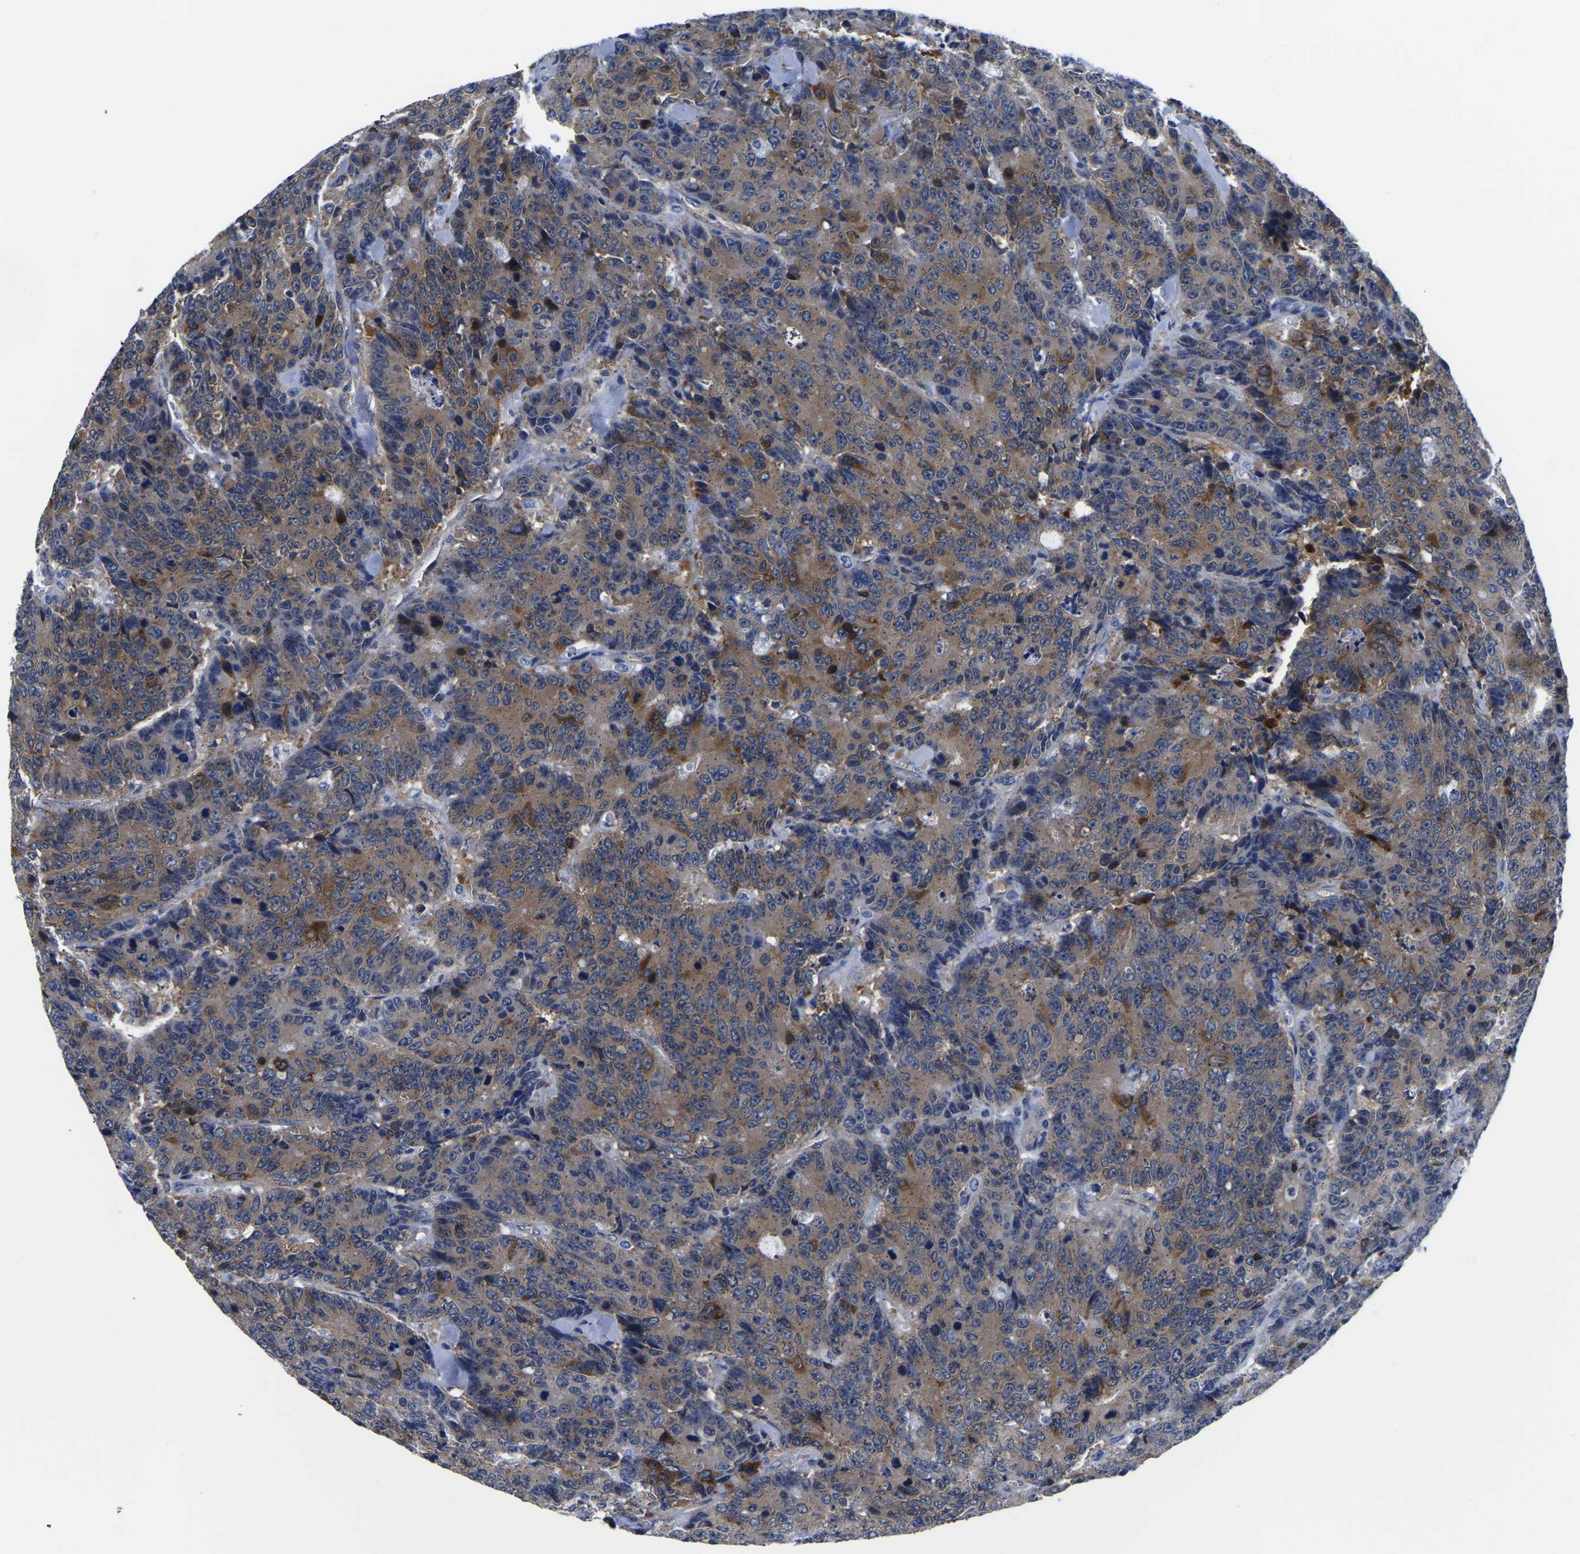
{"staining": {"intensity": "weak", "quantity": "25%-75%", "location": "cytoplasmic/membranous"}, "tissue": "colorectal cancer", "cell_type": "Tumor cells", "image_type": "cancer", "snomed": [{"axis": "morphology", "description": "Adenocarcinoma, NOS"}, {"axis": "topography", "description": "Colon"}], "caption": "Protein expression analysis of human colorectal cancer (adenocarcinoma) reveals weak cytoplasmic/membranous expression in approximately 25%-75% of tumor cells.", "gene": "TFG", "patient": {"sex": "female", "age": 86}}